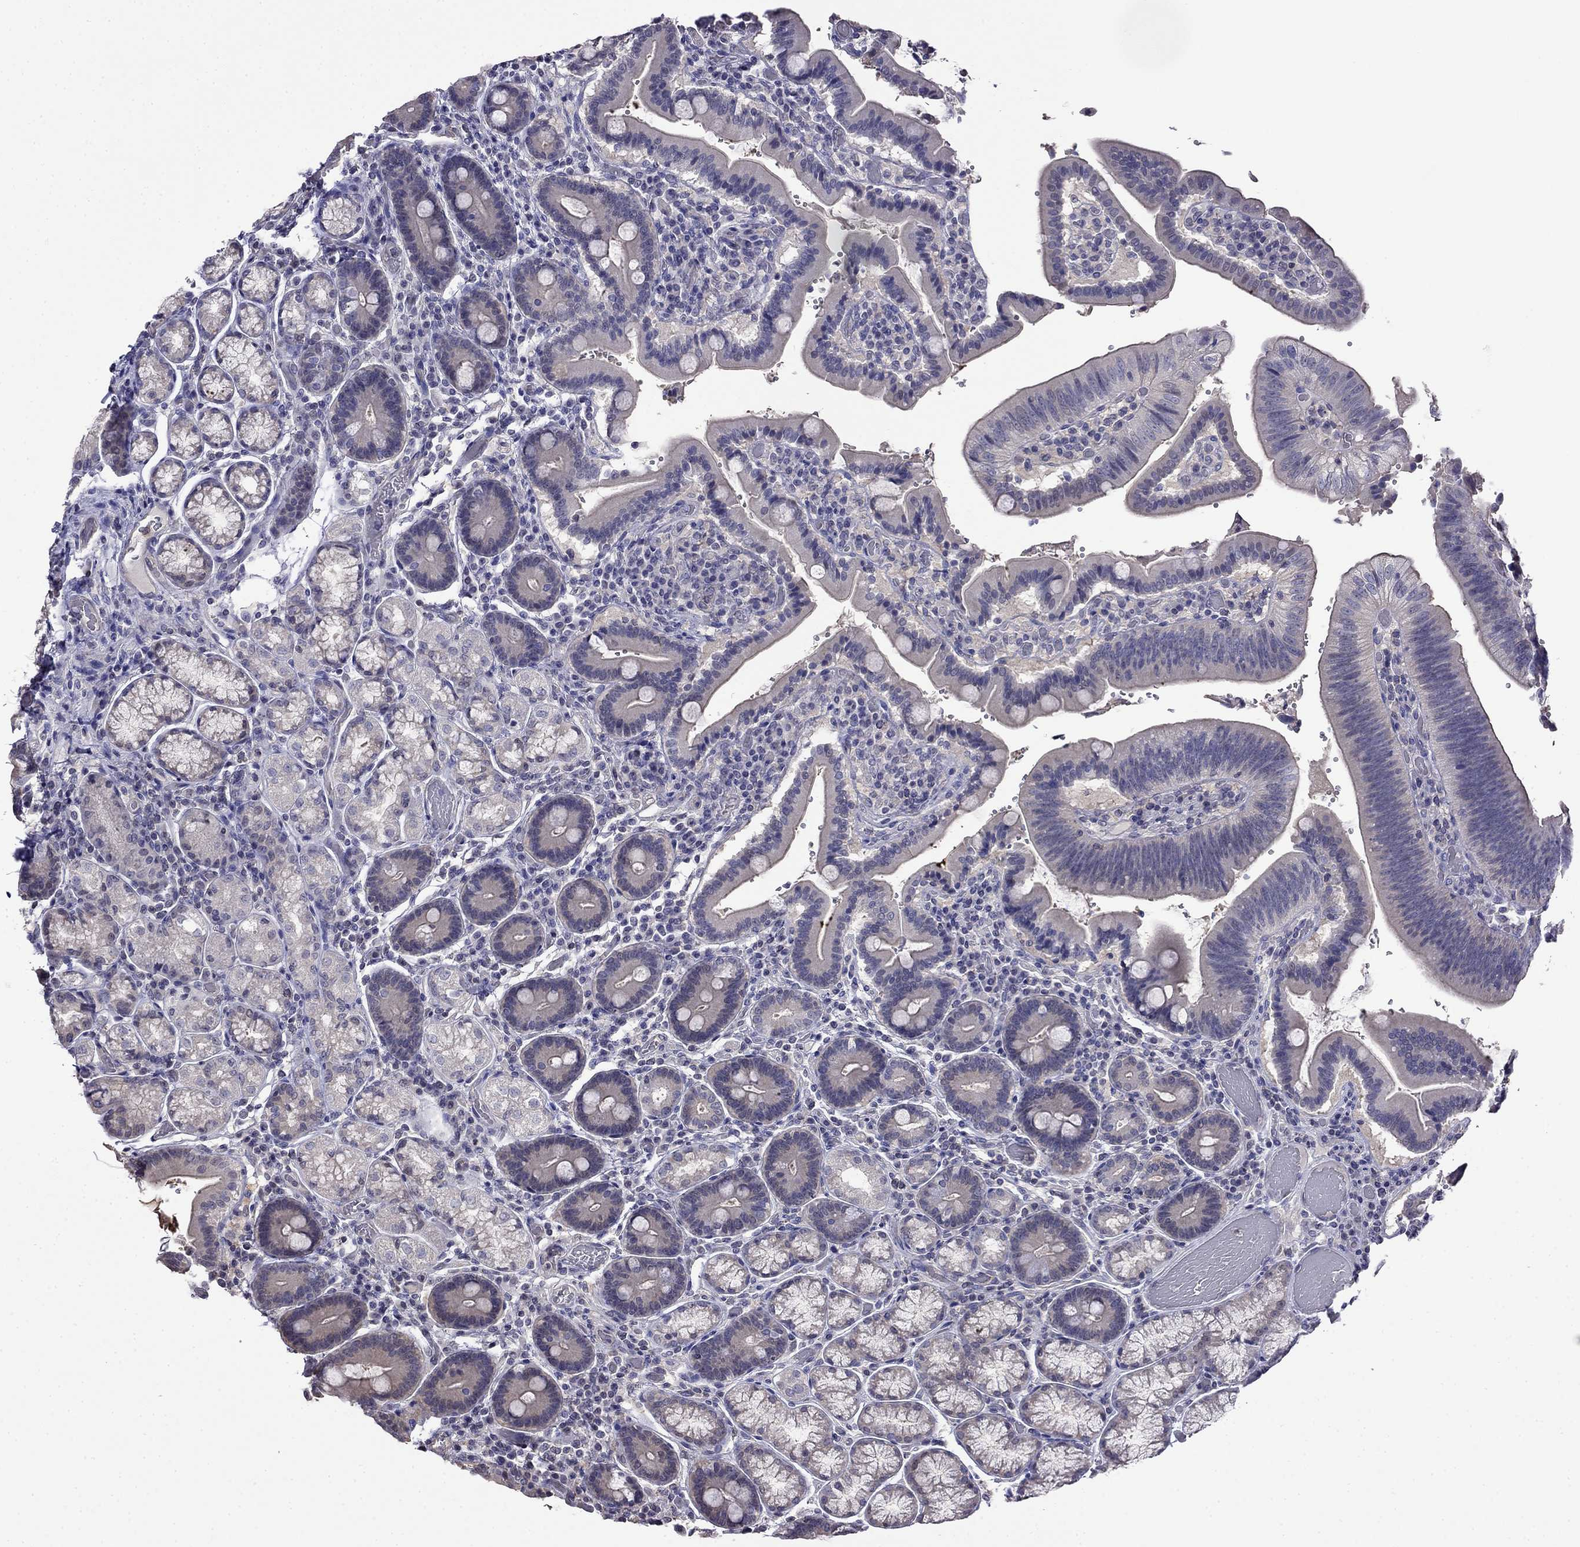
{"staining": {"intensity": "weak", "quantity": "<25%", "location": "cytoplasmic/membranous"}, "tissue": "duodenum", "cell_type": "Glandular cells", "image_type": "normal", "snomed": [{"axis": "morphology", "description": "Normal tissue, NOS"}, {"axis": "topography", "description": "Duodenum"}], "caption": "DAB (3,3'-diaminobenzidine) immunohistochemical staining of normal human duodenum exhibits no significant staining in glandular cells.", "gene": "GUCA1B", "patient": {"sex": "female", "age": 62}}